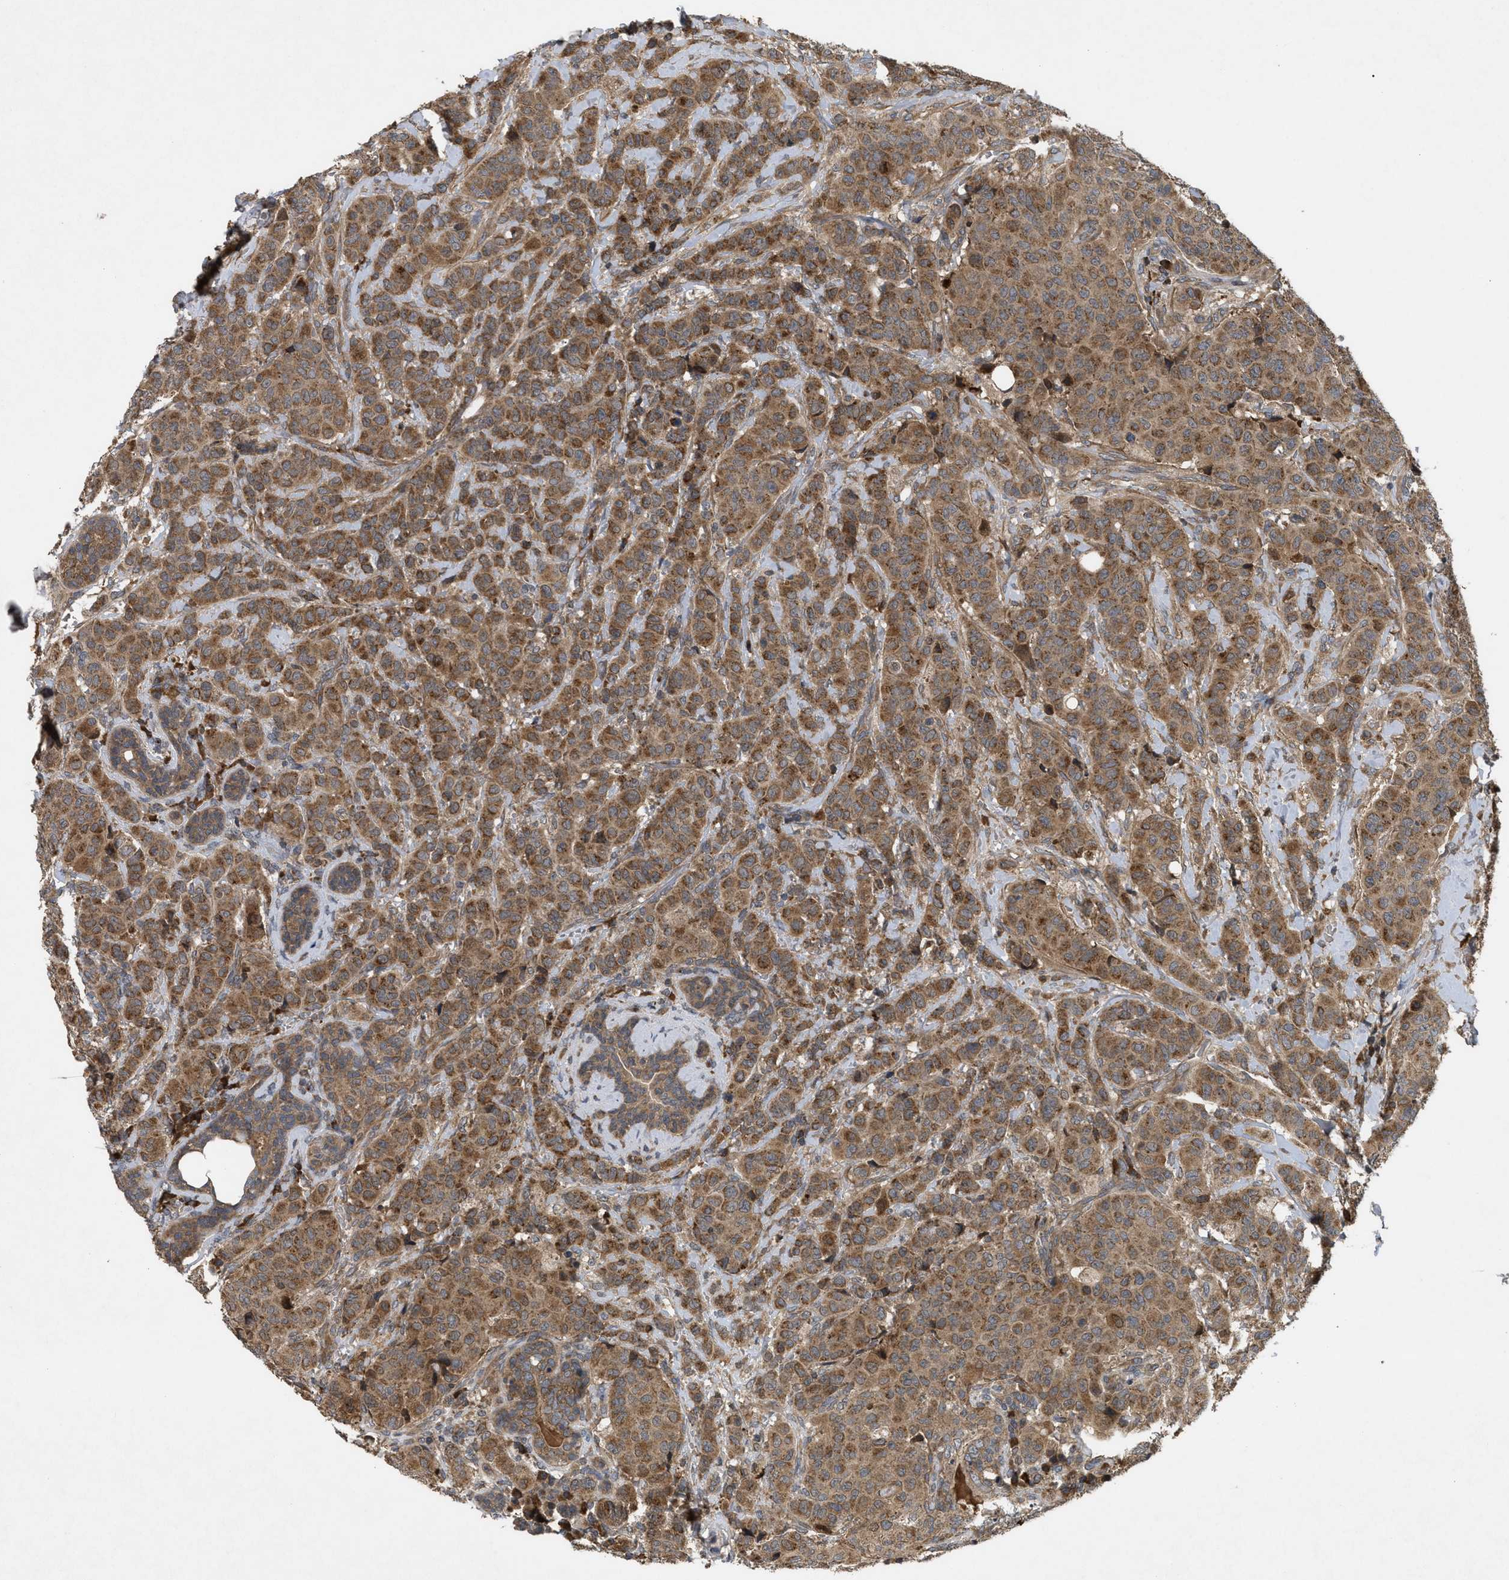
{"staining": {"intensity": "moderate", "quantity": ">75%", "location": "cytoplasmic/membranous"}, "tissue": "breast cancer", "cell_type": "Tumor cells", "image_type": "cancer", "snomed": [{"axis": "morphology", "description": "Normal tissue, NOS"}, {"axis": "morphology", "description": "Duct carcinoma"}, {"axis": "topography", "description": "Breast"}], "caption": "This photomicrograph reveals IHC staining of infiltrating ductal carcinoma (breast), with medium moderate cytoplasmic/membranous expression in about >75% of tumor cells.", "gene": "RAB2A", "patient": {"sex": "female", "age": 40}}